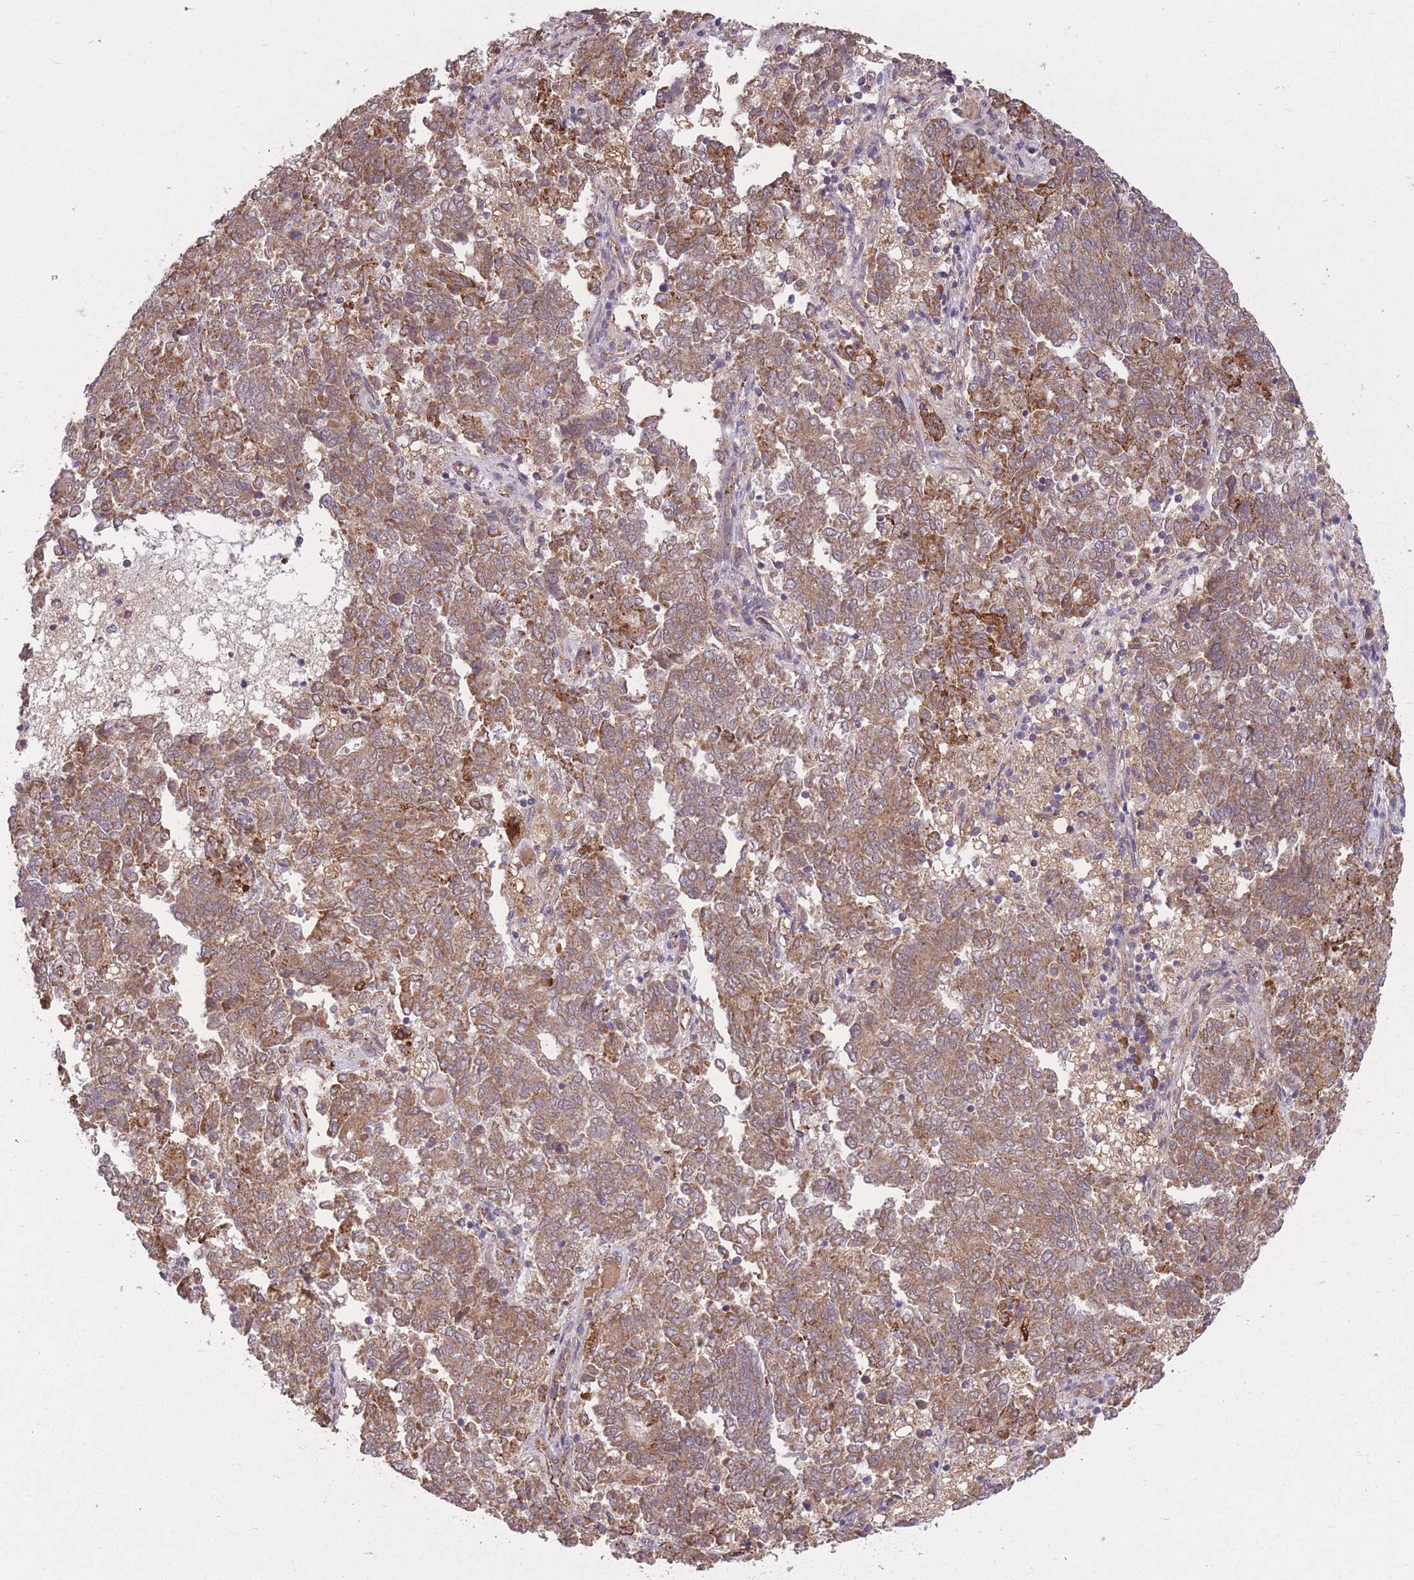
{"staining": {"intensity": "moderate", "quantity": ">75%", "location": "cytoplasmic/membranous"}, "tissue": "endometrial cancer", "cell_type": "Tumor cells", "image_type": "cancer", "snomed": [{"axis": "morphology", "description": "Adenocarcinoma, NOS"}, {"axis": "topography", "description": "Endometrium"}], "caption": "Immunohistochemical staining of endometrial cancer (adenocarcinoma) displays medium levels of moderate cytoplasmic/membranous protein staining in about >75% of tumor cells.", "gene": "POLR3F", "patient": {"sex": "female", "age": 80}}